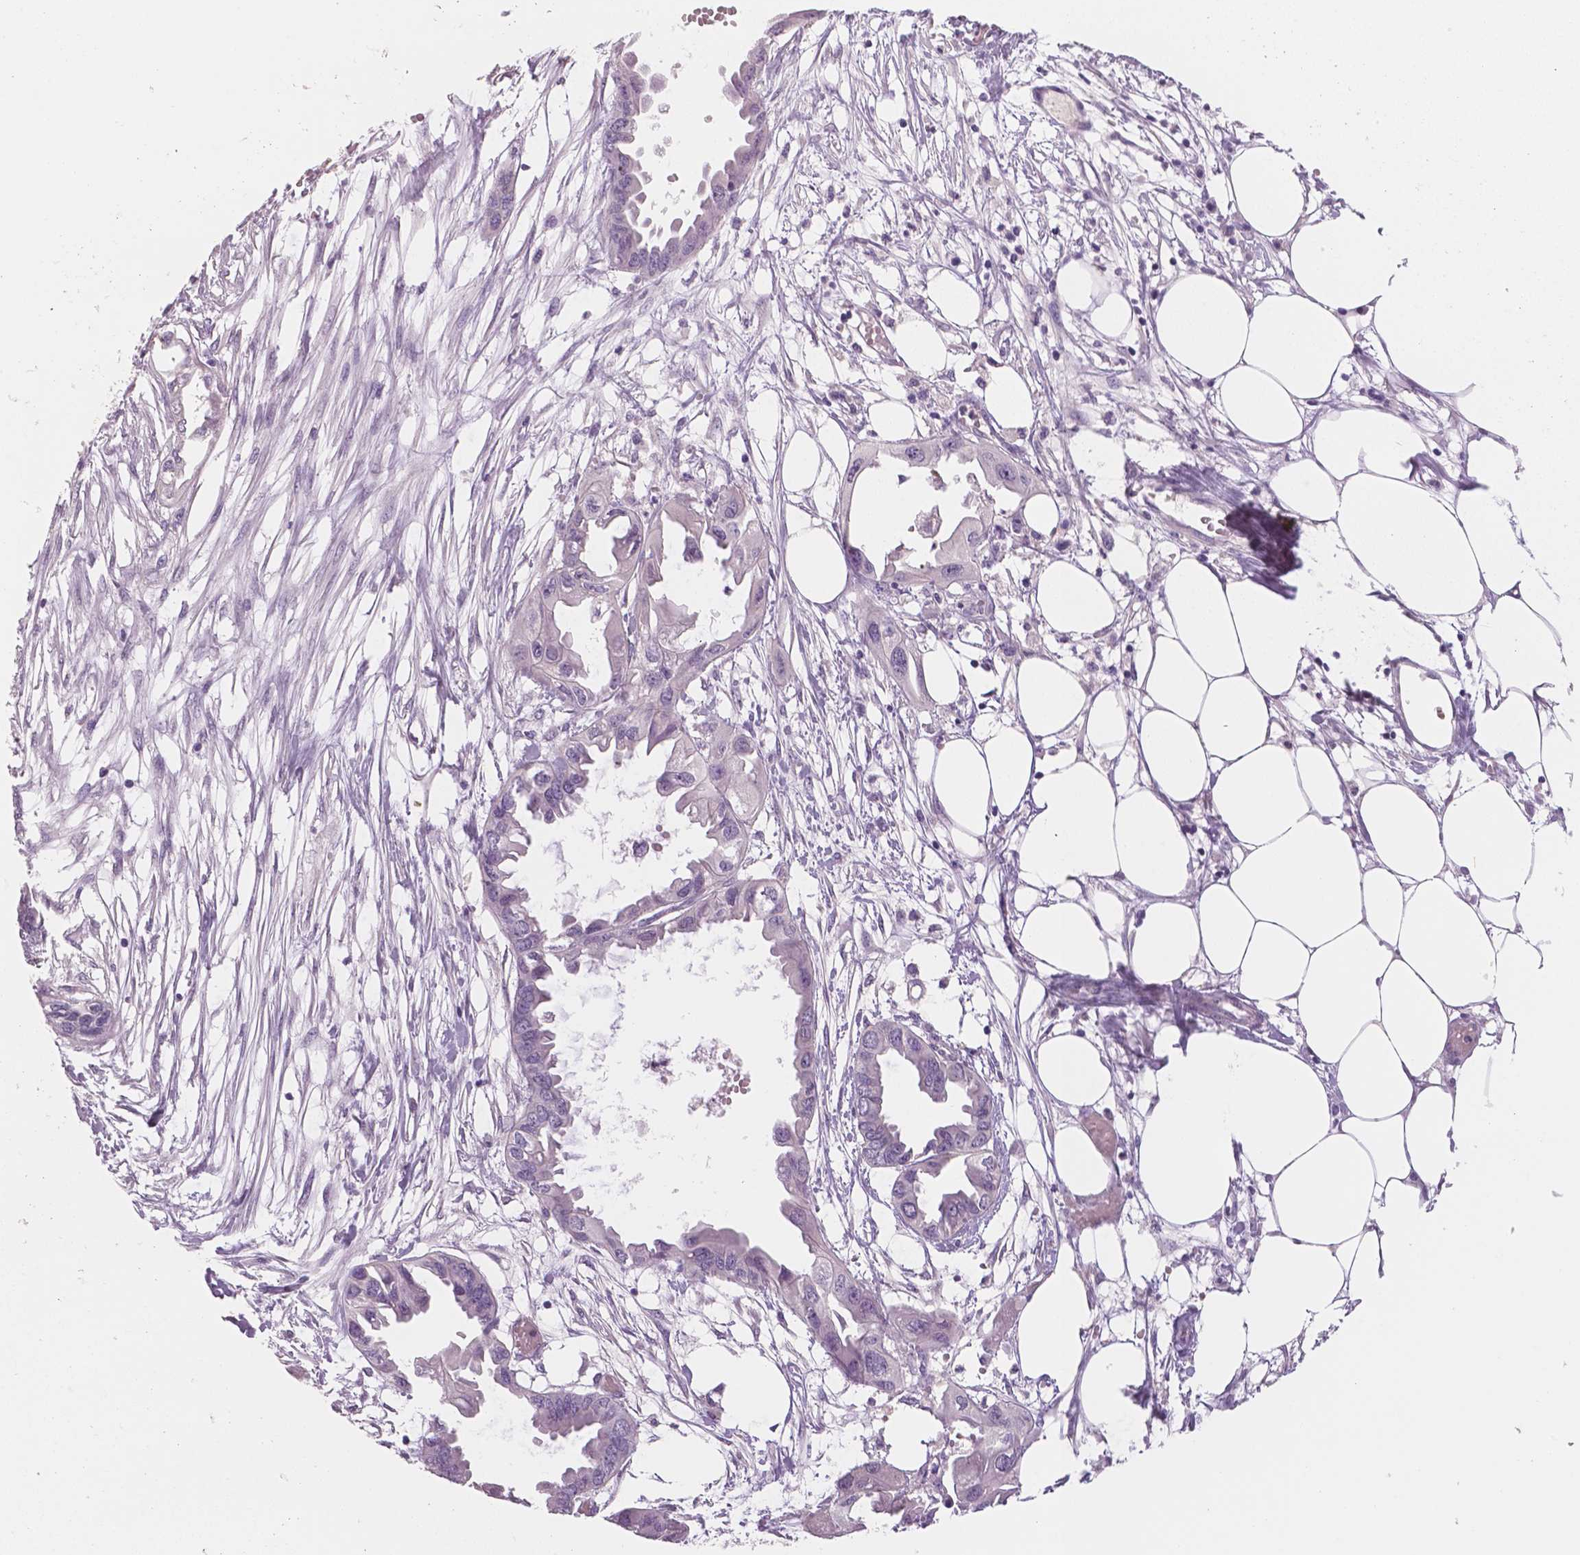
{"staining": {"intensity": "negative", "quantity": "none", "location": "none"}, "tissue": "endometrial cancer", "cell_type": "Tumor cells", "image_type": "cancer", "snomed": [{"axis": "morphology", "description": "Adenocarcinoma, NOS"}, {"axis": "morphology", "description": "Adenocarcinoma, metastatic, NOS"}, {"axis": "topography", "description": "Adipose tissue"}, {"axis": "topography", "description": "Endometrium"}], "caption": "Immunohistochemistry (IHC) of human endometrial cancer (metastatic adenocarcinoma) reveals no expression in tumor cells.", "gene": "TSPAN7", "patient": {"sex": "female", "age": 67}}